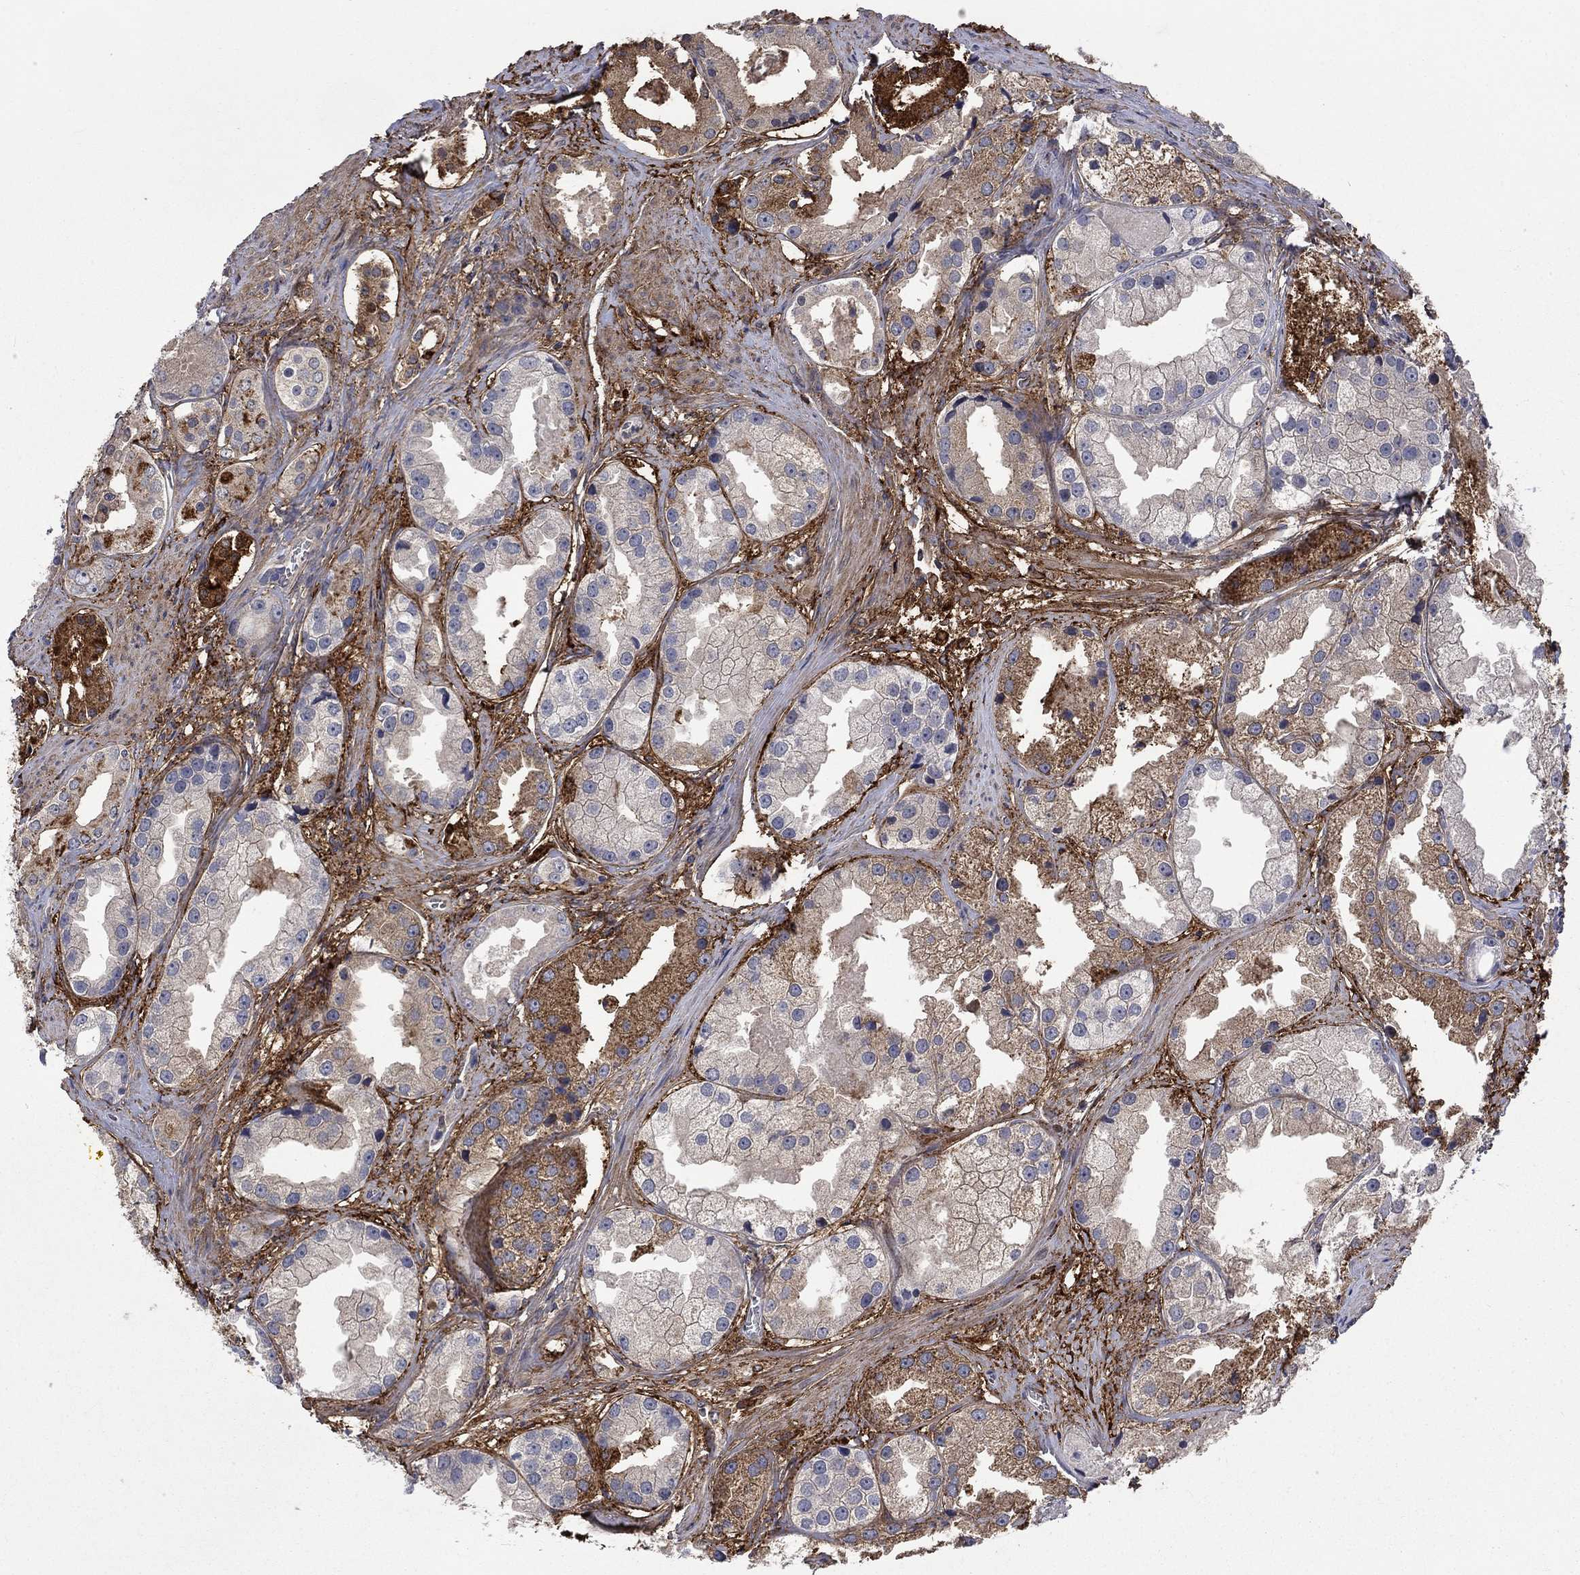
{"staining": {"intensity": "moderate", "quantity": "<25%", "location": "cytoplasmic/membranous"}, "tissue": "prostate cancer", "cell_type": "Tumor cells", "image_type": "cancer", "snomed": [{"axis": "morphology", "description": "Adenocarcinoma, NOS"}, {"axis": "topography", "description": "Prostate"}], "caption": "A brown stain highlights moderate cytoplasmic/membranous expression of a protein in human prostate adenocarcinoma tumor cells. (Brightfield microscopy of DAB IHC at high magnification).", "gene": "VCAN", "patient": {"sex": "male", "age": 61}}